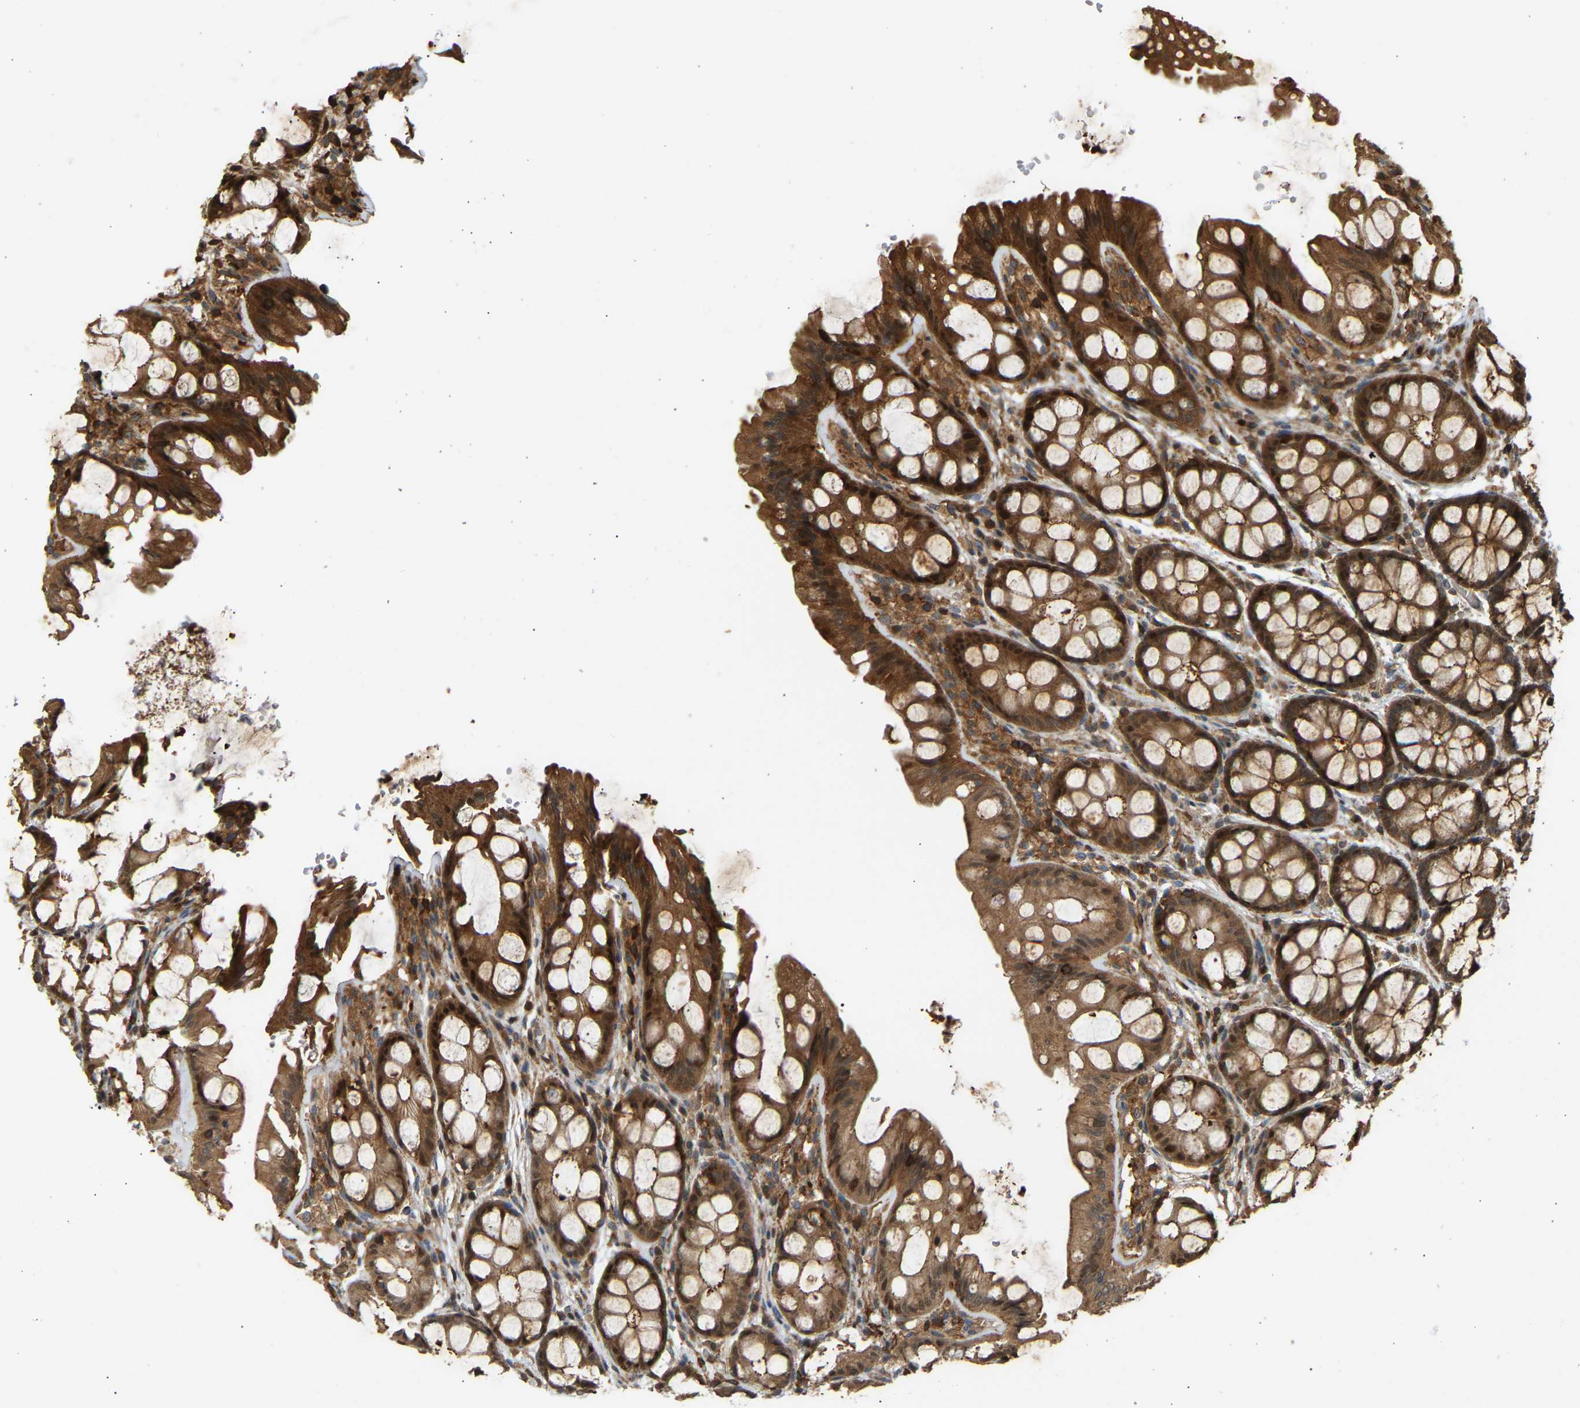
{"staining": {"intensity": "moderate", "quantity": ">75%", "location": "cytoplasmic/membranous"}, "tissue": "colon", "cell_type": "Endothelial cells", "image_type": "normal", "snomed": [{"axis": "morphology", "description": "Normal tissue, NOS"}, {"axis": "topography", "description": "Colon"}], "caption": "Approximately >75% of endothelial cells in unremarkable human colon display moderate cytoplasmic/membranous protein expression as visualized by brown immunohistochemical staining.", "gene": "ENSG00000282218", "patient": {"sex": "male", "age": 47}}